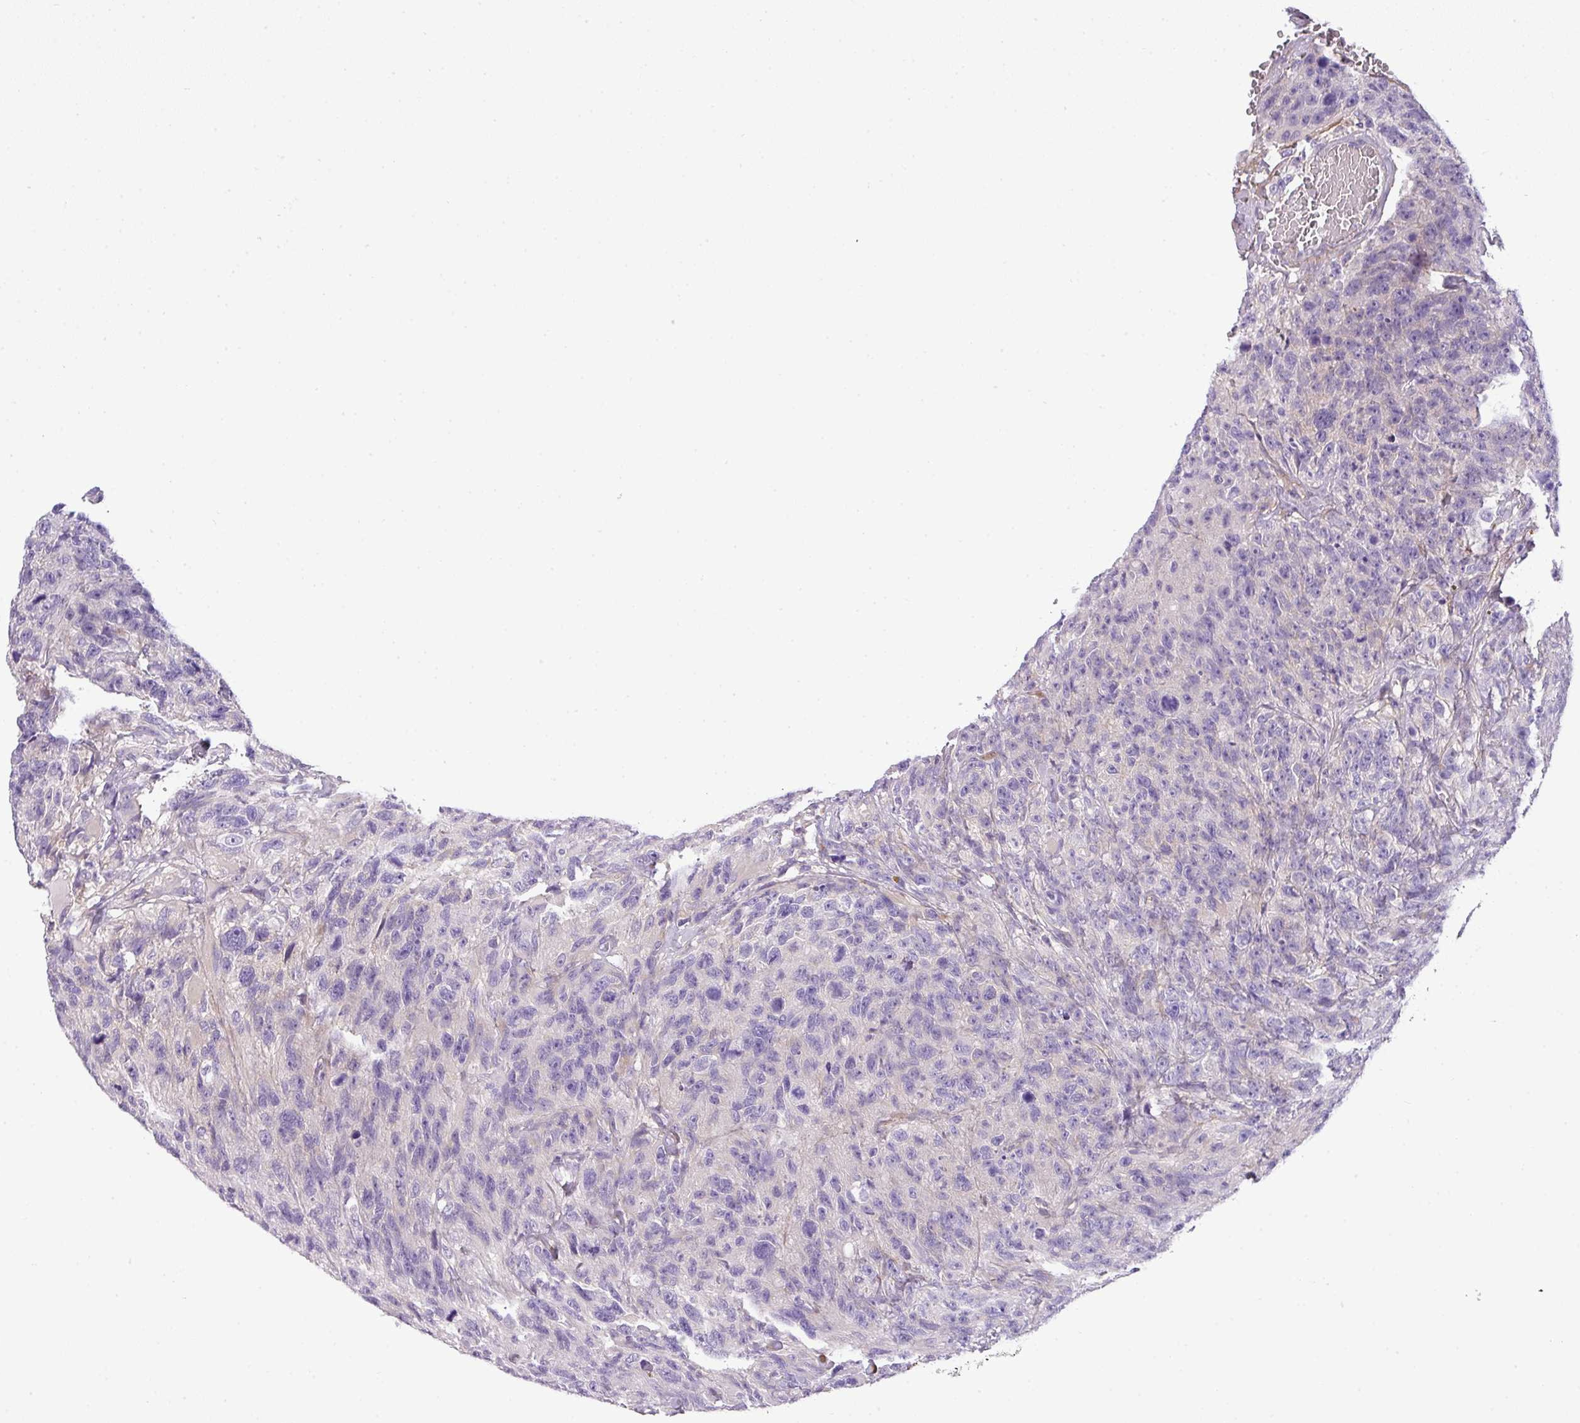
{"staining": {"intensity": "negative", "quantity": "none", "location": "none"}, "tissue": "glioma", "cell_type": "Tumor cells", "image_type": "cancer", "snomed": [{"axis": "morphology", "description": "Glioma, malignant, High grade"}, {"axis": "topography", "description": "Brain"}], "caption": "An immunohistochemistry (IHC) micrograph of glioma is shown. There is no staining in tumor cells of glioma. (DAB (3,3'-diaminobenzidine) immunohistochemistry, high magnification).", "gene": "PARD6G", "patient": {"sex": "male", "age": 69}}